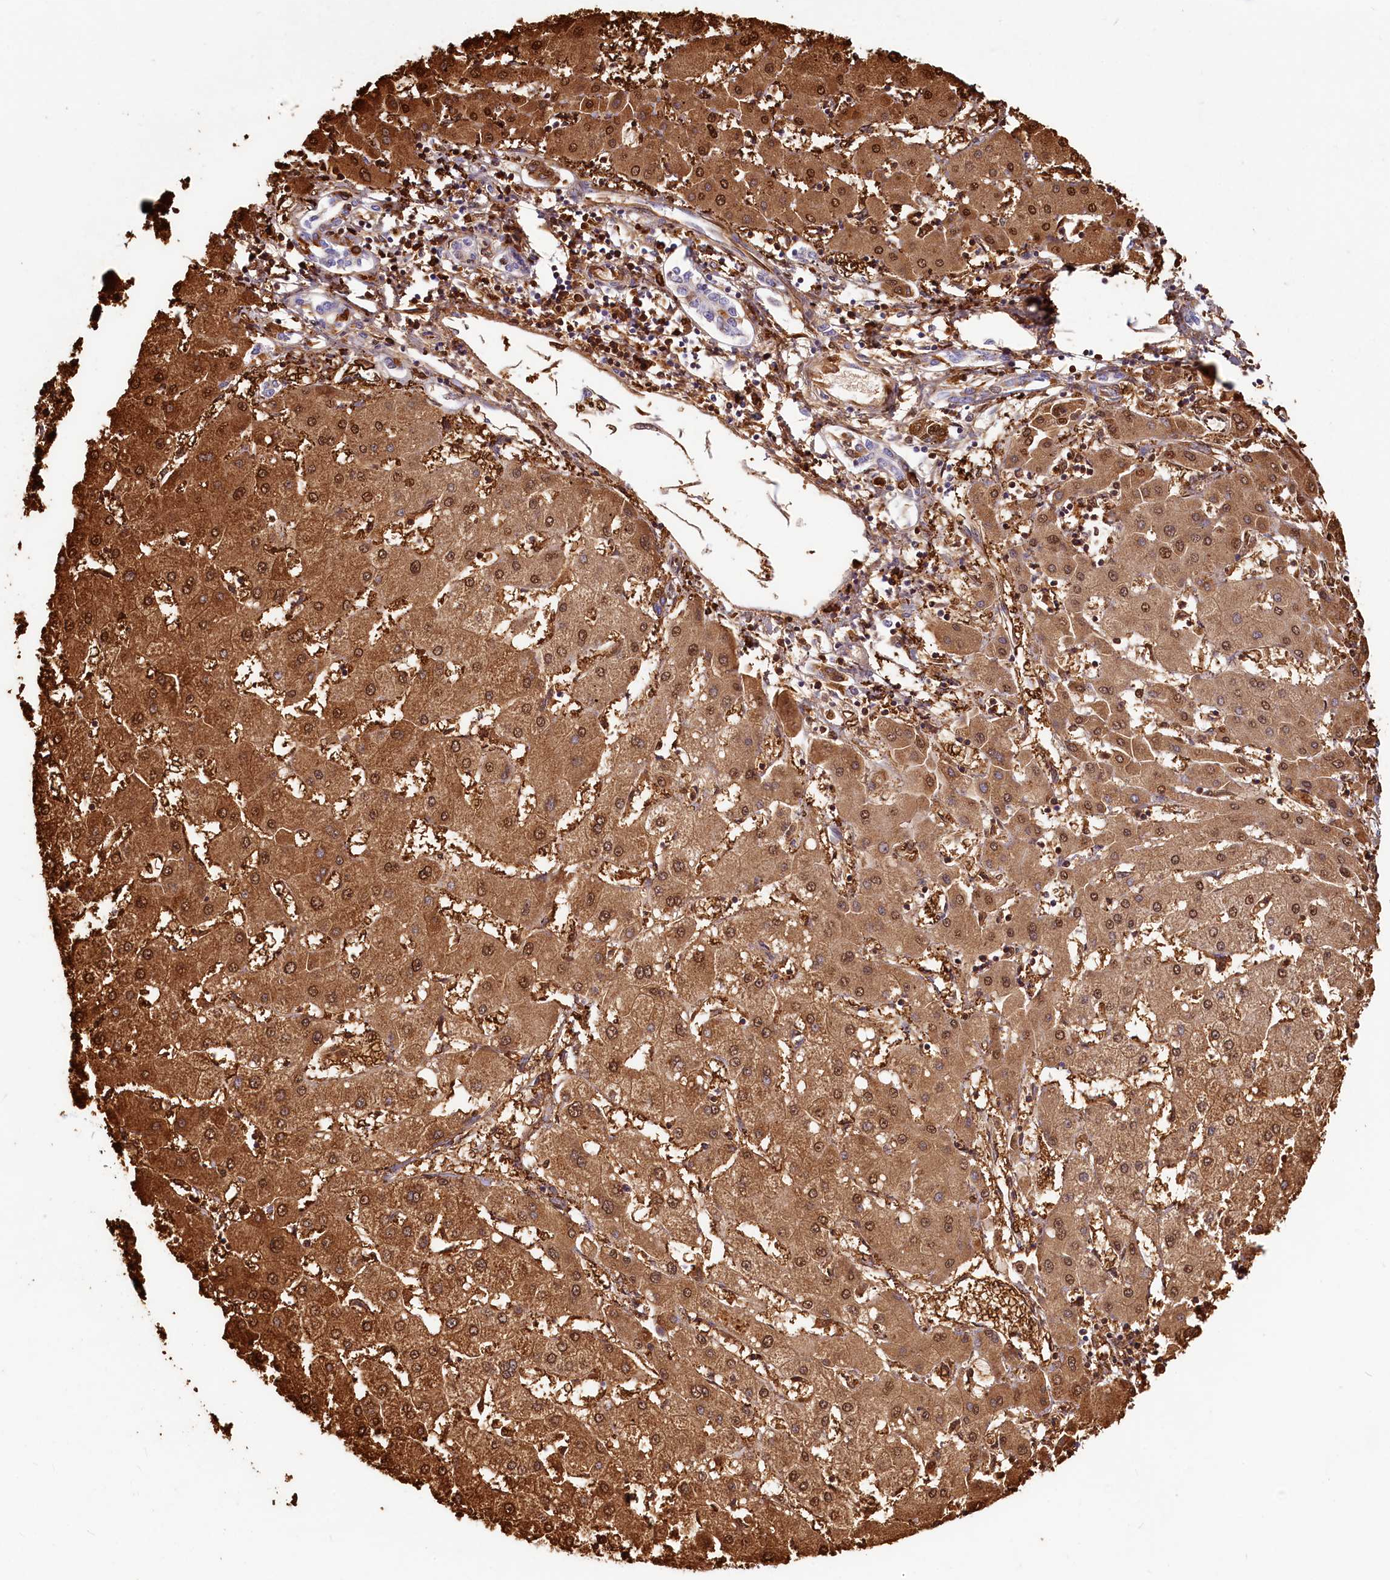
{"staining": {"intensity": "moderate", "quantity": ">75%", "location": "cytoplasmic/membranous,nuclear"}, "tissue": "liver cancer", "cell_type": "Tumor cells", "image_type": "cancer", "snomed": [{"axis": "morphology", "description": "Cholangiocarcinoma"}, {"axis": "topography", "description": "Liver"}], "caption": "Approximately >75% of tumor cells in human liver cancer demonstrate moderate cytoplasmic/membranous and nuclear protein staining as visualized by brown immunohistochemical staining.", "gene": "LMOD3", "patient": {"sex": "male", "age": 59}}